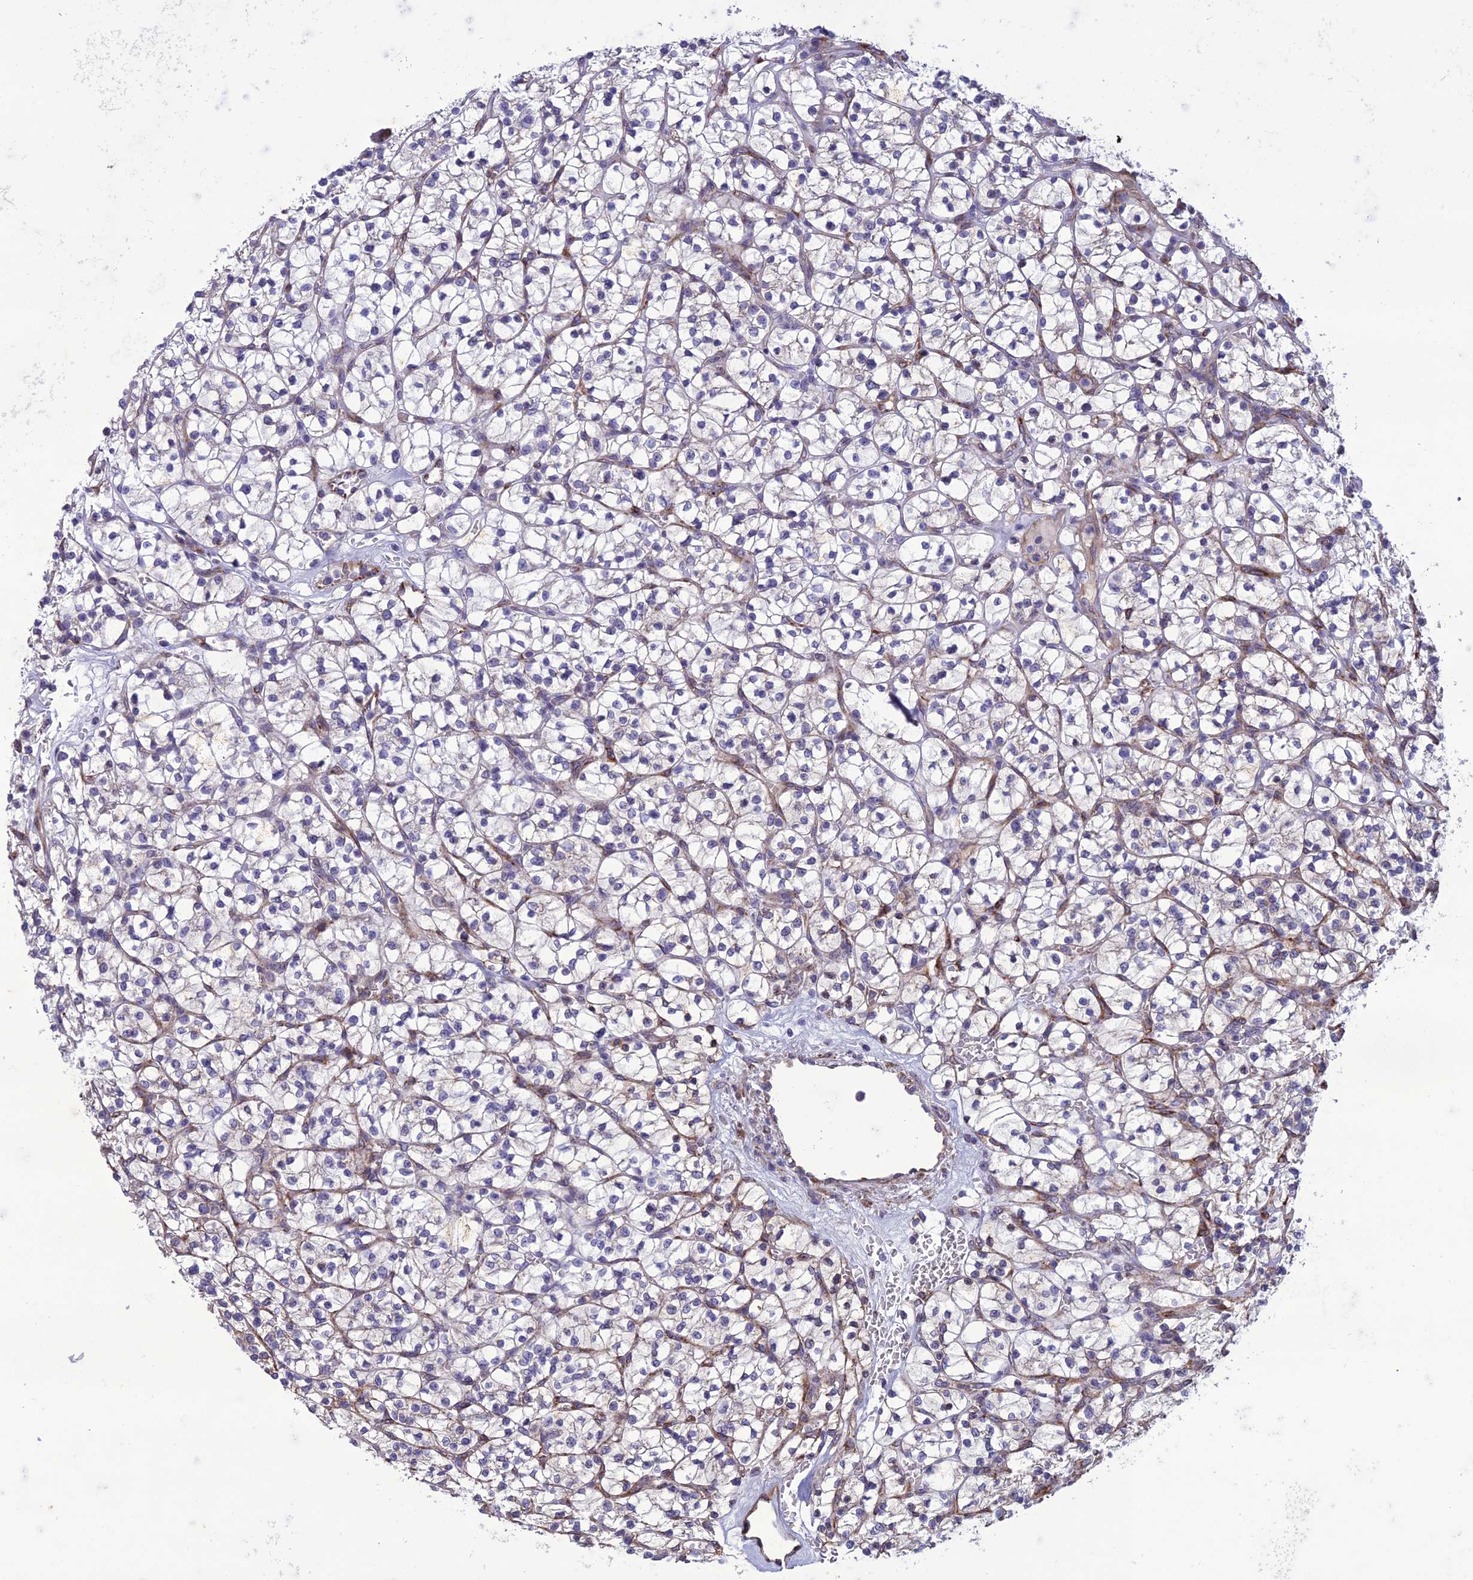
{"staining": {"intensity": "negative", "quantity": "none", "location": "none"}, "tissue": "renal cancer", "cell_type": "Tumor cells", "image_type": "cancer", "snomed": [{"axis": "morphology", "description": "Adenocarcinoma, NOS"}, {"axis": "topography", "description": "Kidney"}], "caption": "There is no significant expression in tumor cells of renal cancer (adenocarcinoma). (IHC, brightfield microscopy, high magnification).", "gene": "NODAL", "patient": {"sex": "female", "age": 64}}